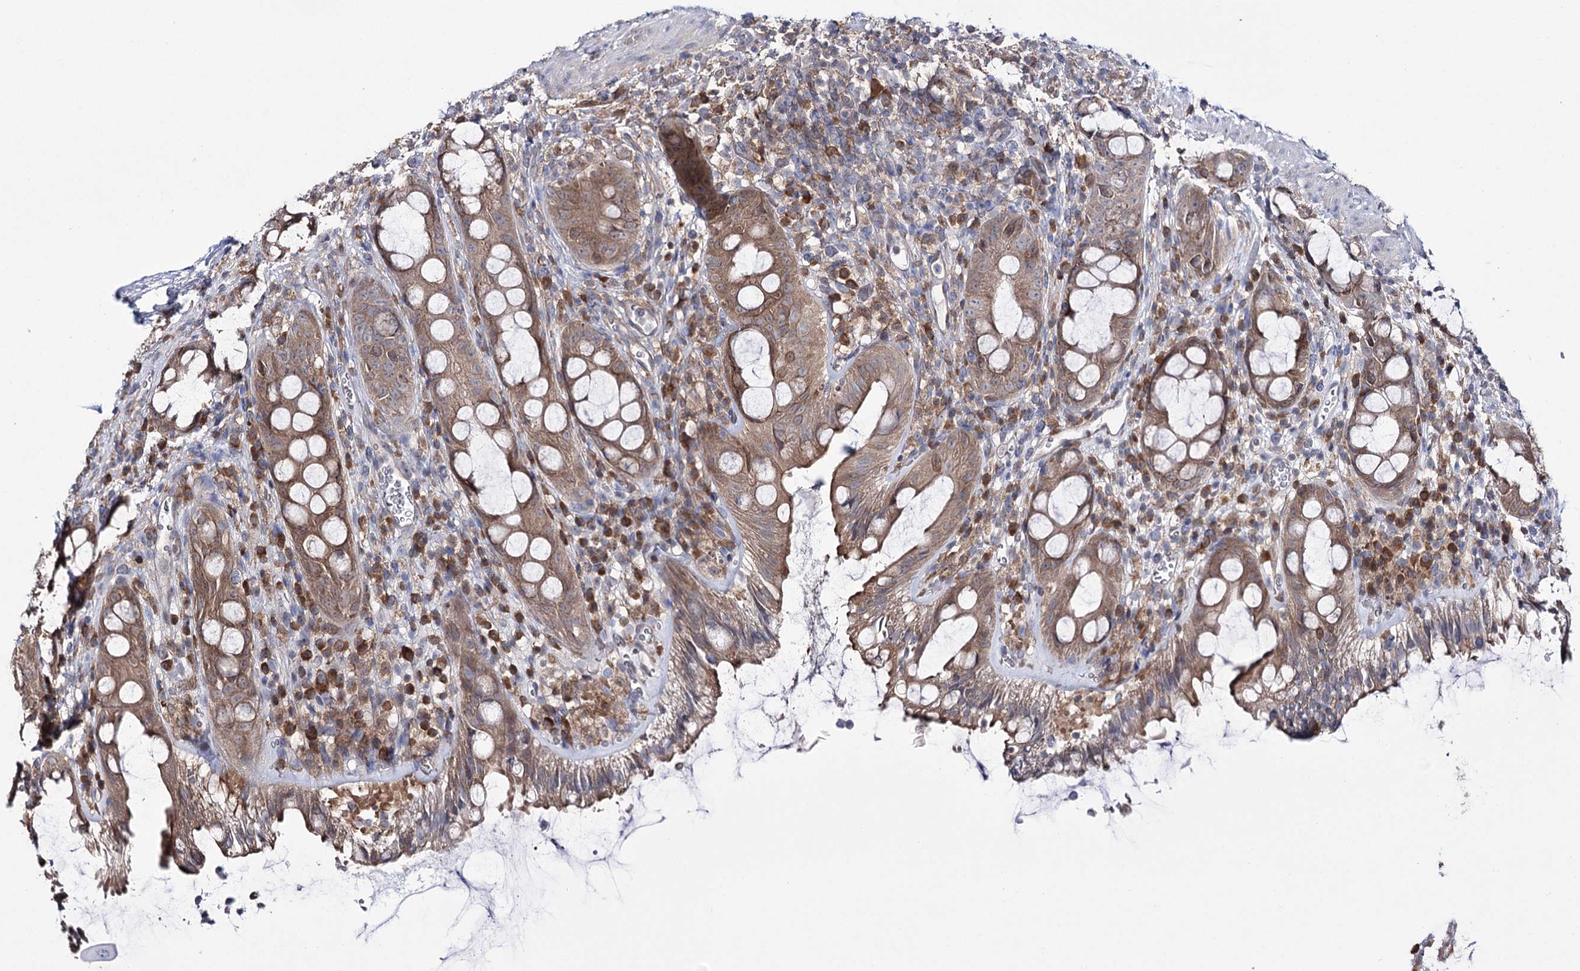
{"staining": {"intensity": "strong", "quantity": ">75%", "location": "cytoplasmic/membranous"}, "tissue": "rectum", "cell_type": "Glandular cells", "image_type": "normal", "snomed": [{"axis": "morphology", "description": "Normal tissue, NOS"}, {"axis": "topography", "description": "Rectum"}], "caption": "Immunohistochemical staining of normal rectum displays strong cytoplasmic/membranous protein staining in approximately >75% of glandular cells.", "gene": "PTER", "patient": {"sex": "female", "age": 57}}